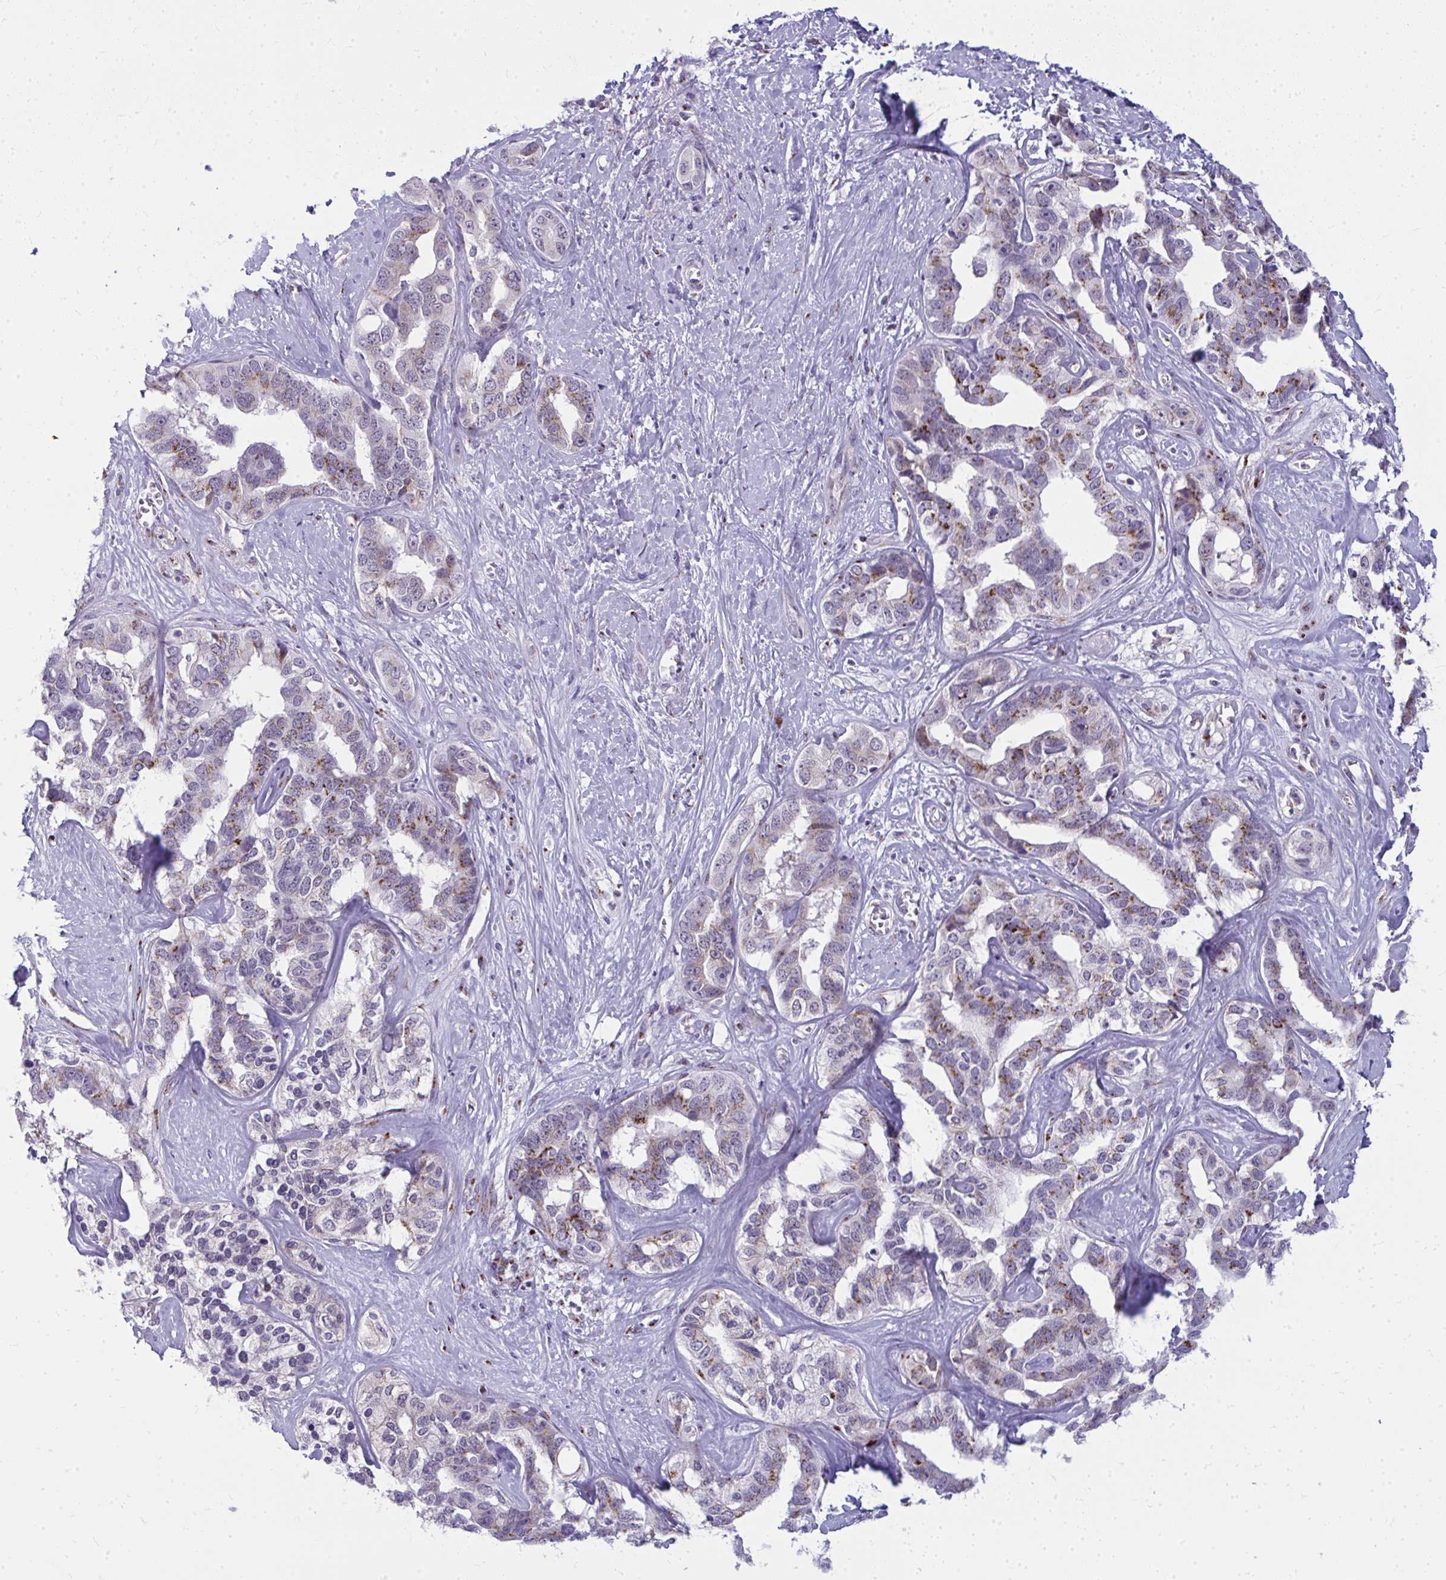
{"staining": {"intensity": "moderate", "quantity": "<25%", "location": "cytoplasmic/membranous"}, "tissue": "liver cancer", "cell_type": "Tumor cells", "image_type": "cancer", "snomed": [{"axis": "morphology", "description": "Cholangiocarcinoma"}, {"axis": "topography", "description": "Liver"}], "caption": "A low amount of moderate cytoplasmic/membranous positivity is present in approximately <25% of tumor cells in cholangiocarcinoma (liver) tissue.", "gene": "DTX4", "patient": {"sex": "male", "age": 59}}